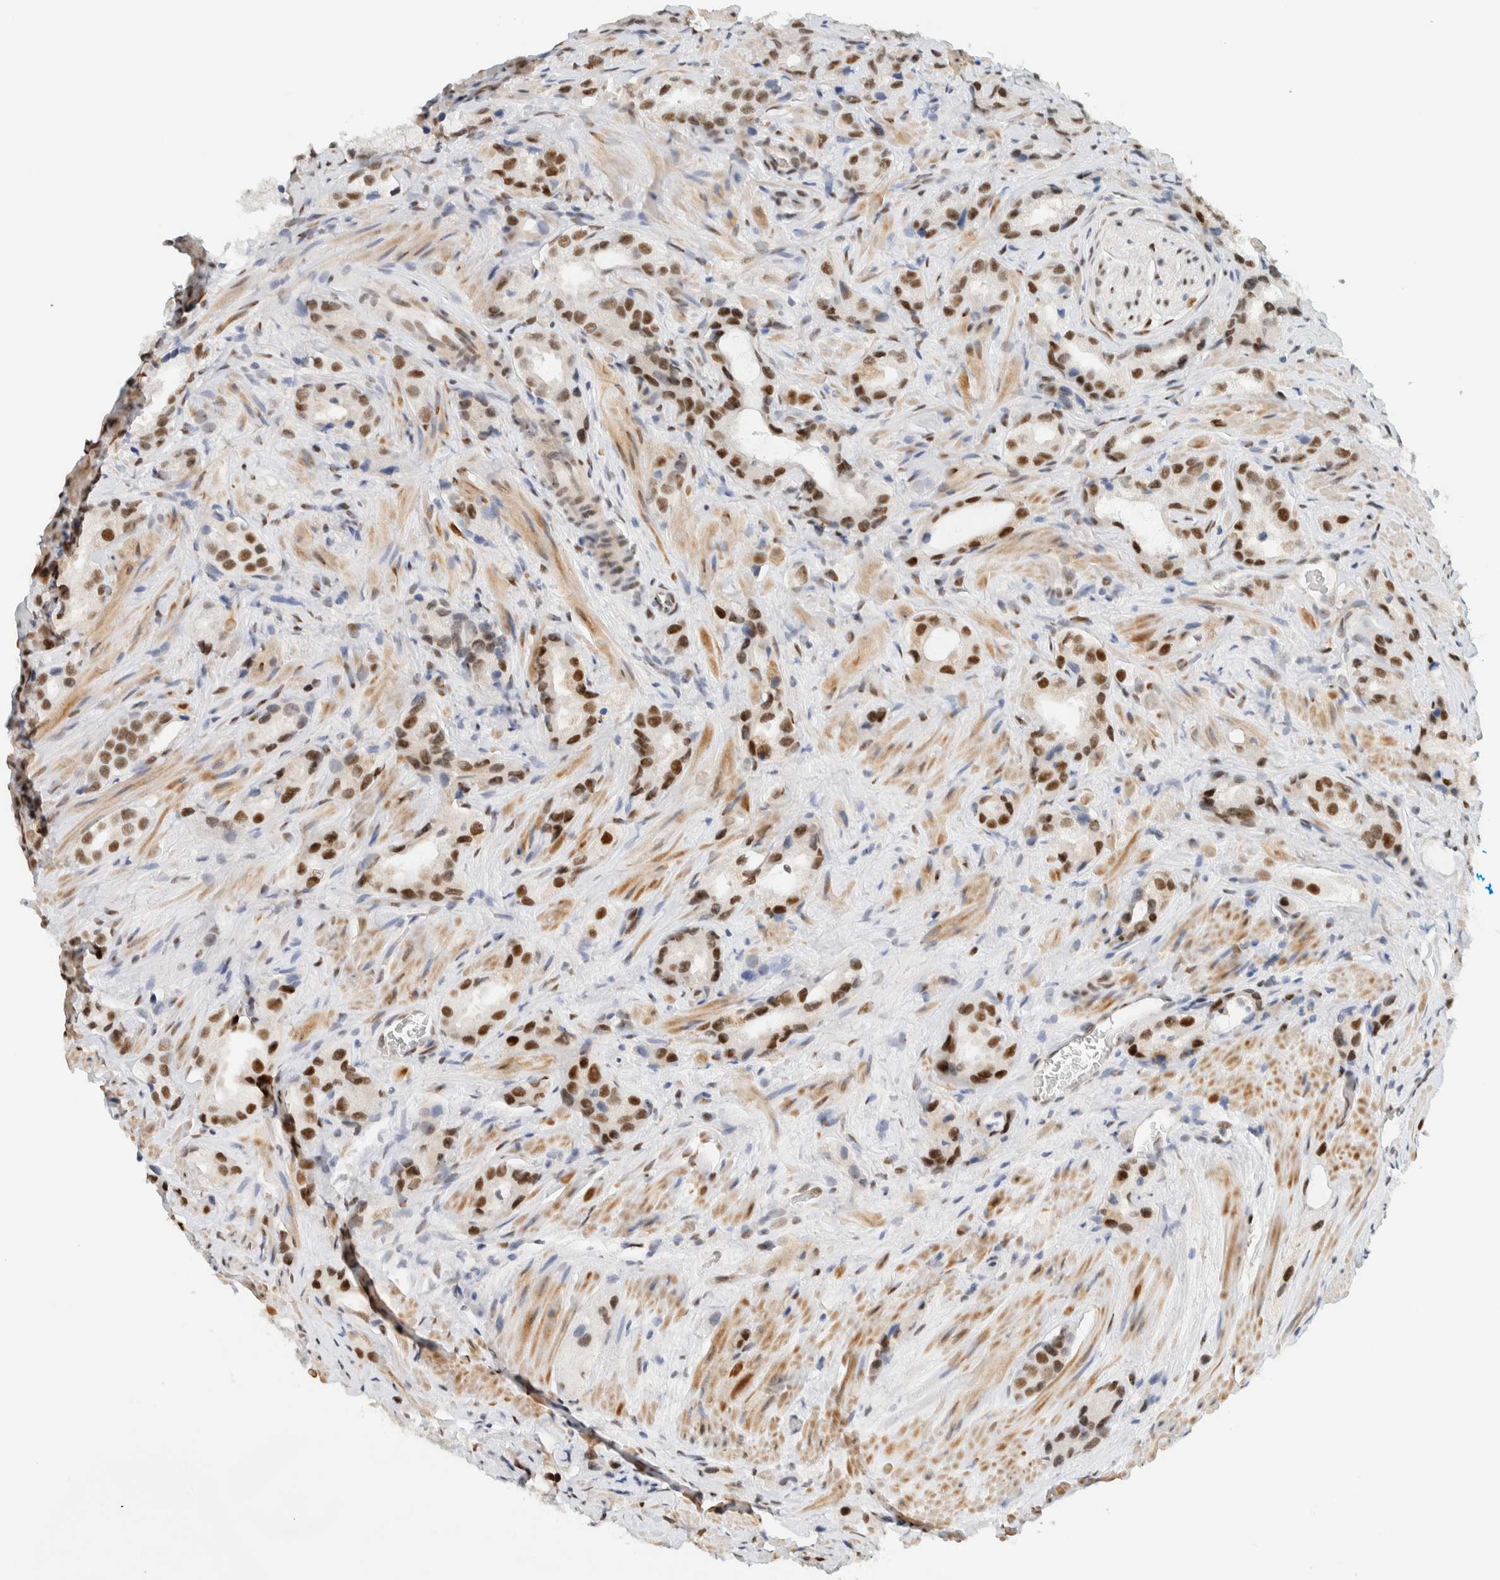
{"staining": {"intensity": "strong", "quantity": ">75%", "location": "nuclear"}, "tissue": "prostate cancer", "cell_type": "Tumor cells", "image_type": "cancer", "snomed": [{"axis": "morphology", "description": "Adenocarcinoma, High grade"}, {"axis": "topography", "description": "Prostate"}], "caption": "Human prostate cancer stained with a protein marker demonstrates strong staining in tumor cells.", "gene": "ZNF683", "patient": {"sex": "male", "age": 63}}